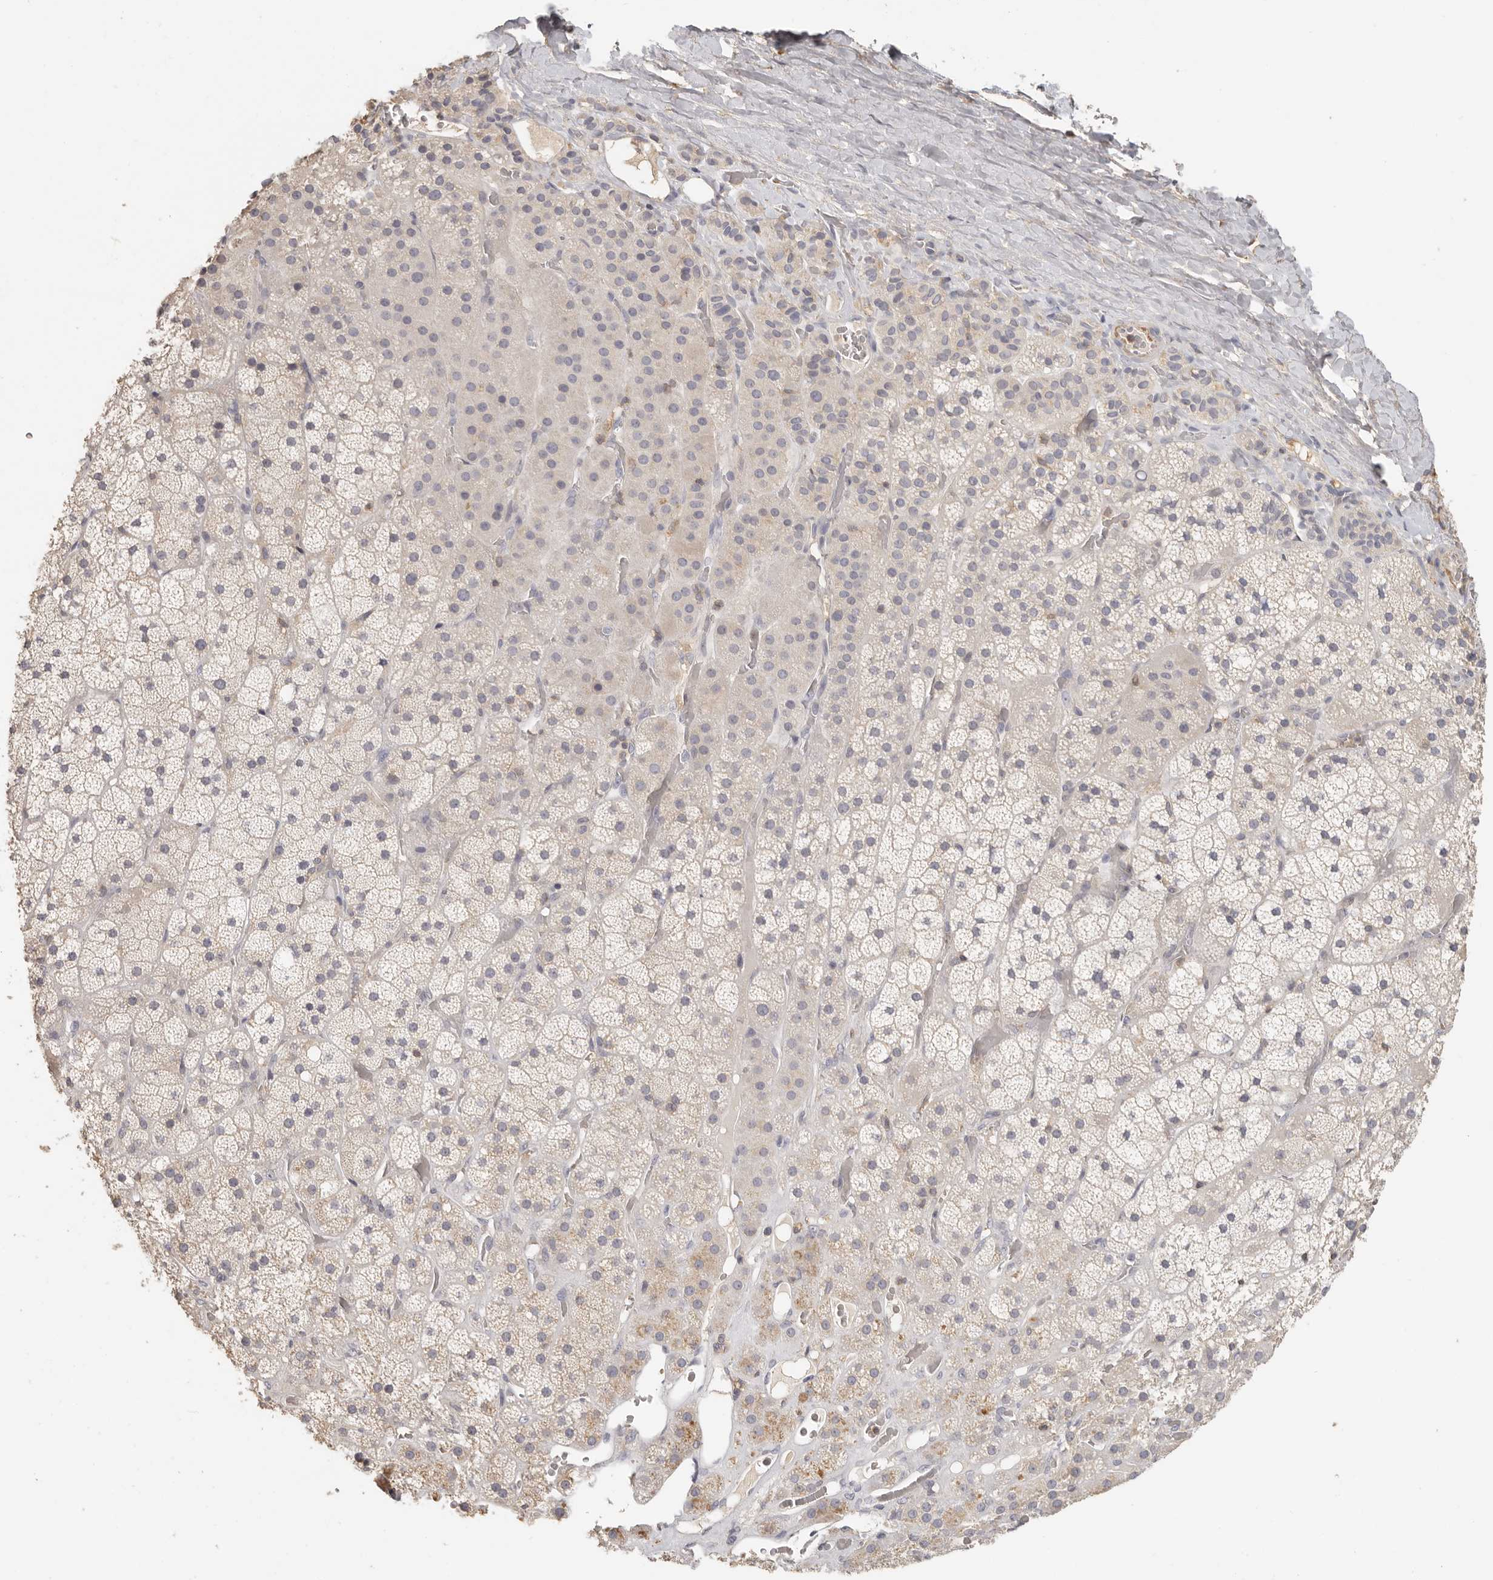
{"staining": {"intensity": "negative", "quantity": "none", "location": "none"}, "tissue": "adrenal gland", "cell_type": "Glandular cells", "image_type": "normal", "snomed": [{"axis": "morphology", "description": "Normal tissue, NOS"}, {"axis": "topography", "description": "Adrenal gland"}], "caption": "There is no significant expression in glandular cells of adrenal gland. (Brightfield microscopy of DAB IHC at high magnification).", "gene": "CSK", "patient": {"sex": "male", "age": 57}}